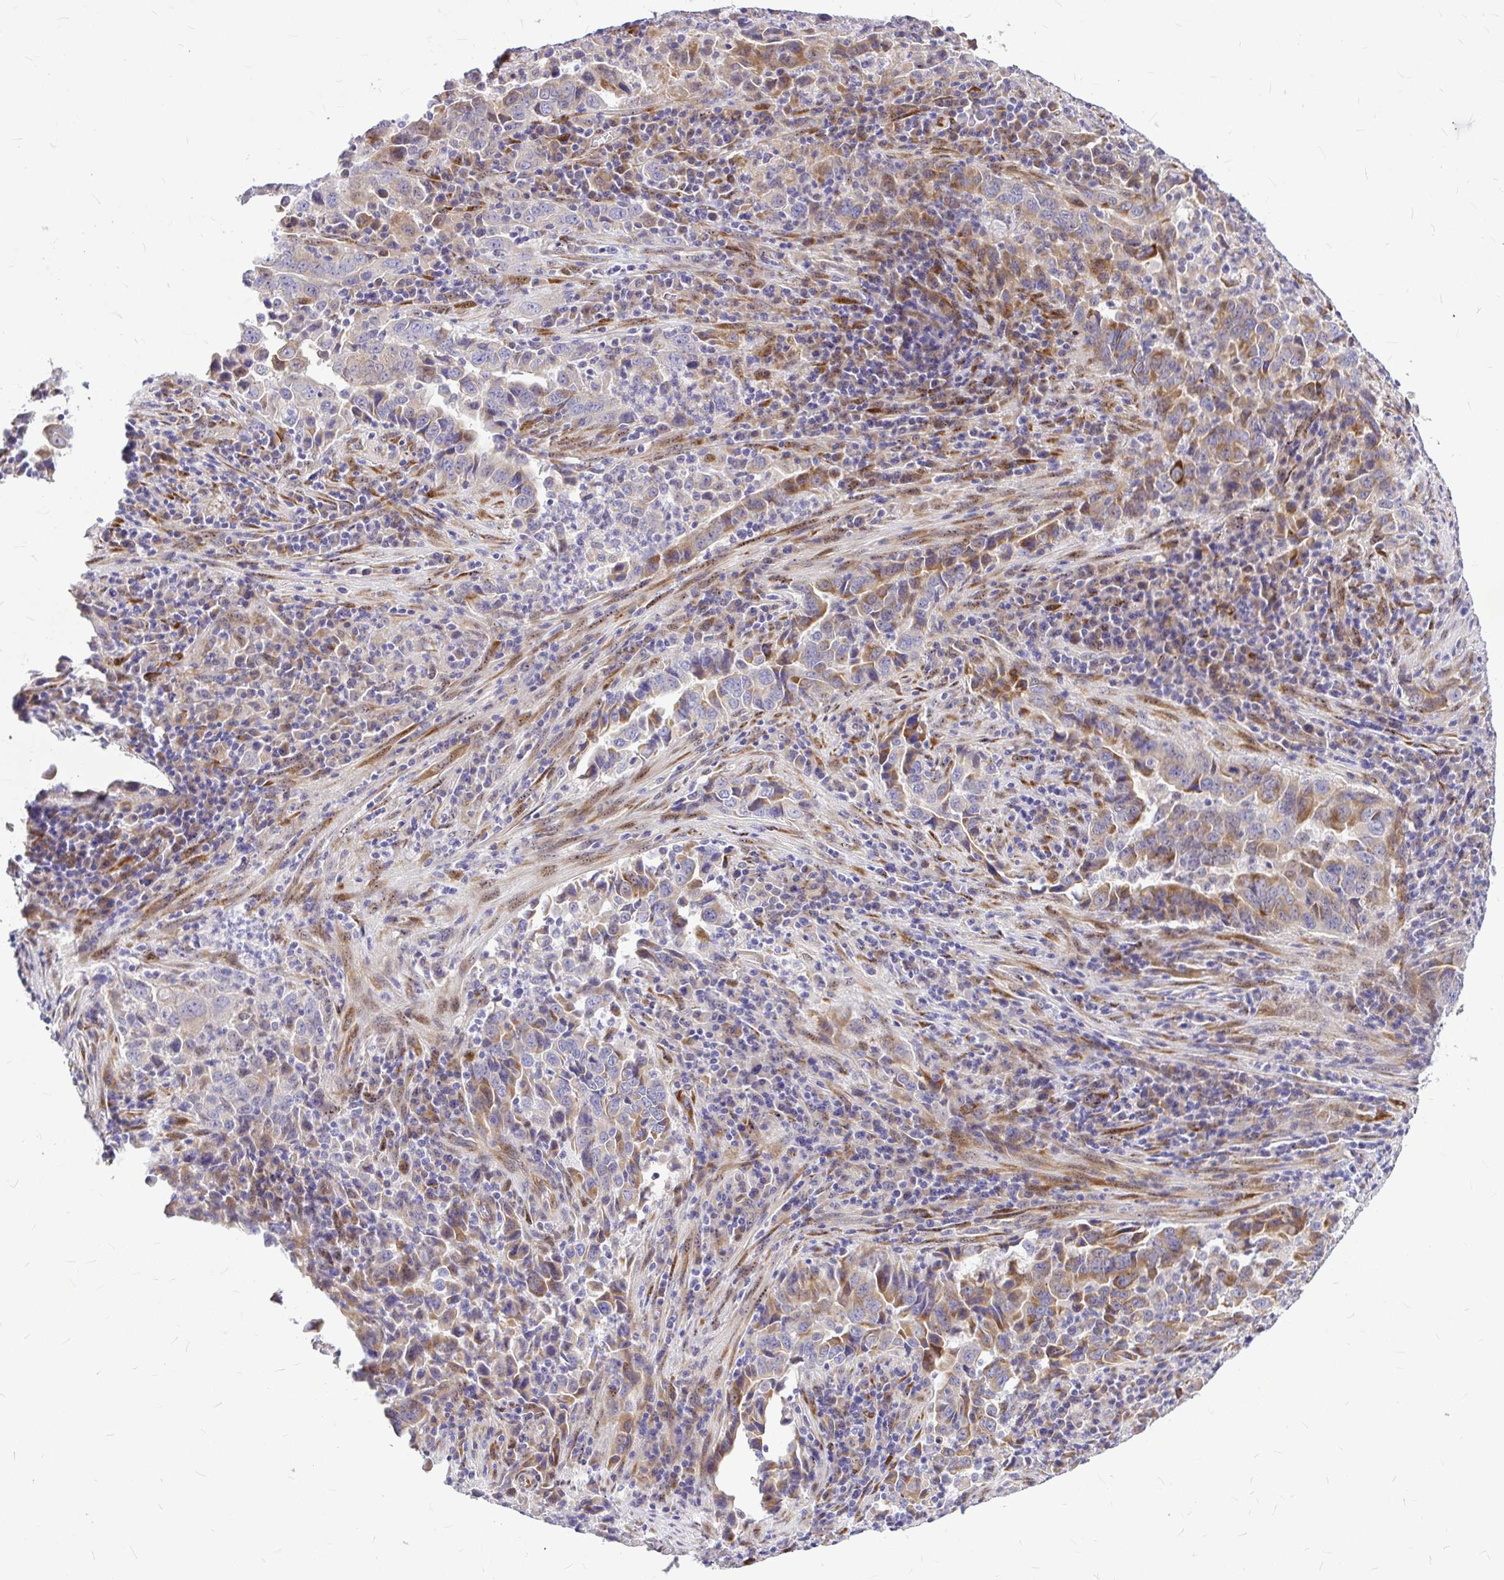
{"staining": {"intensity": "moderate", "quantity": "<25%", "location": "cytoplasmic/membranous"}, "tissue": "lung cancer", "cell_type": "Tumor cells", "image_type": "cancer", "snomed": [{"axis": "morphology", "description": "Adenocarcinoma, NOS"}, {"axis": "topography", "description": "Lung"}], "caption": "IHC of human lung adenocarcinoma exhibits low levels of moderate cytoplasmic/membranous positivity in approximately <25% of tumor cells.", "gene": "GABBR2", "patient": {"sex": "male", "age": 67}}